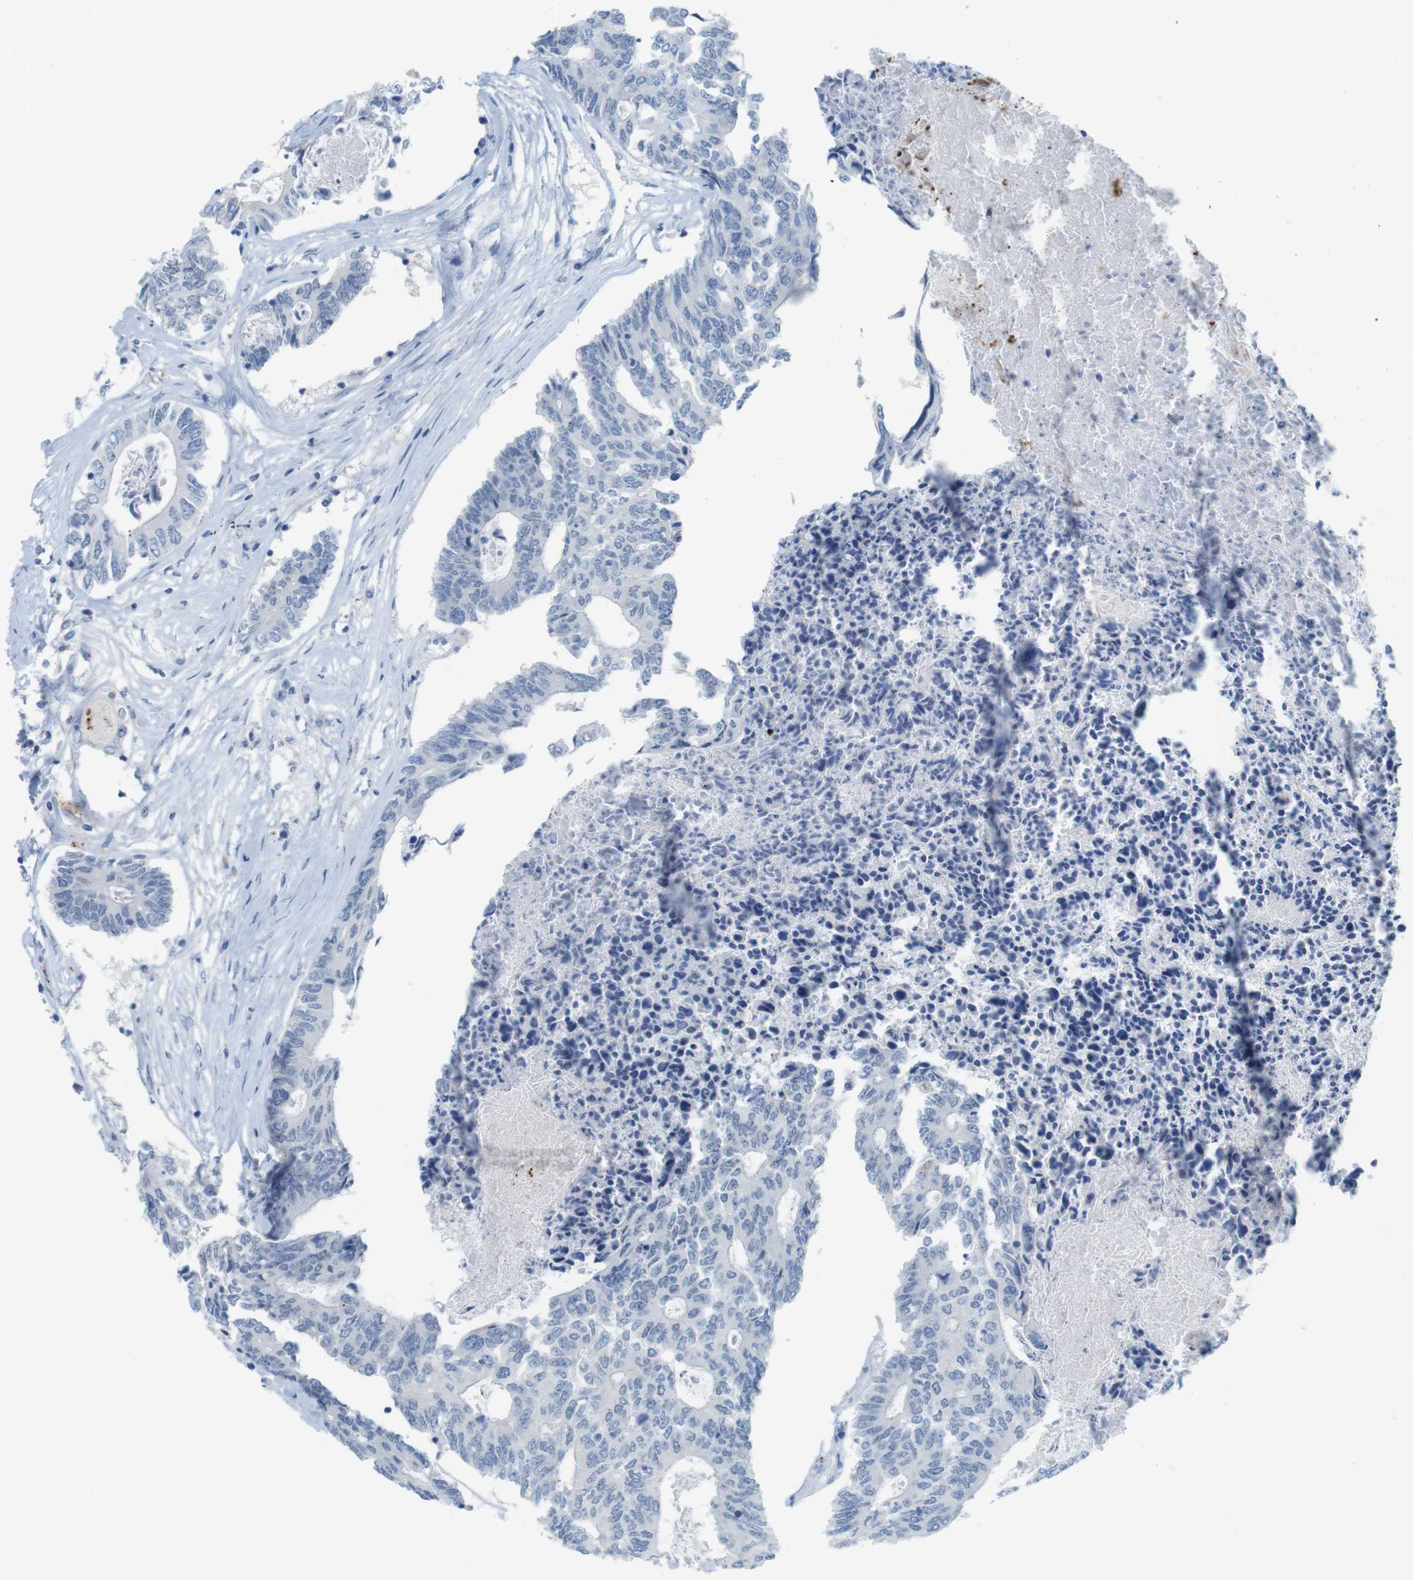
{"staining": {"intensity": "negative", "quantity": "none", "location": "none"}, "tissue": "colorectal cancer", "cell_type": "Tumor cells", "image_type": "cancer", "snomed": [{"axis": "morphology", "description": "Adenocarcinoma, NOS"}, {"axis": "topography", "description": "Rectum"}], "caption": "IHC photomicrograph of neoplastic tissue: colorectal adenocarcinoma stained with DAB (3,3'-diaminobenzidine) reveals no significant protein expression in tumor cells. The staining was performed using DAB (3,3'-diaminobenzidine) to visualize the protein expression in brown, while the nuclei were stained in blue with hematoxylin (Magnification: 20x).", "gene": "YIPF1", "patient": {"sex": "male", "age": 63}}